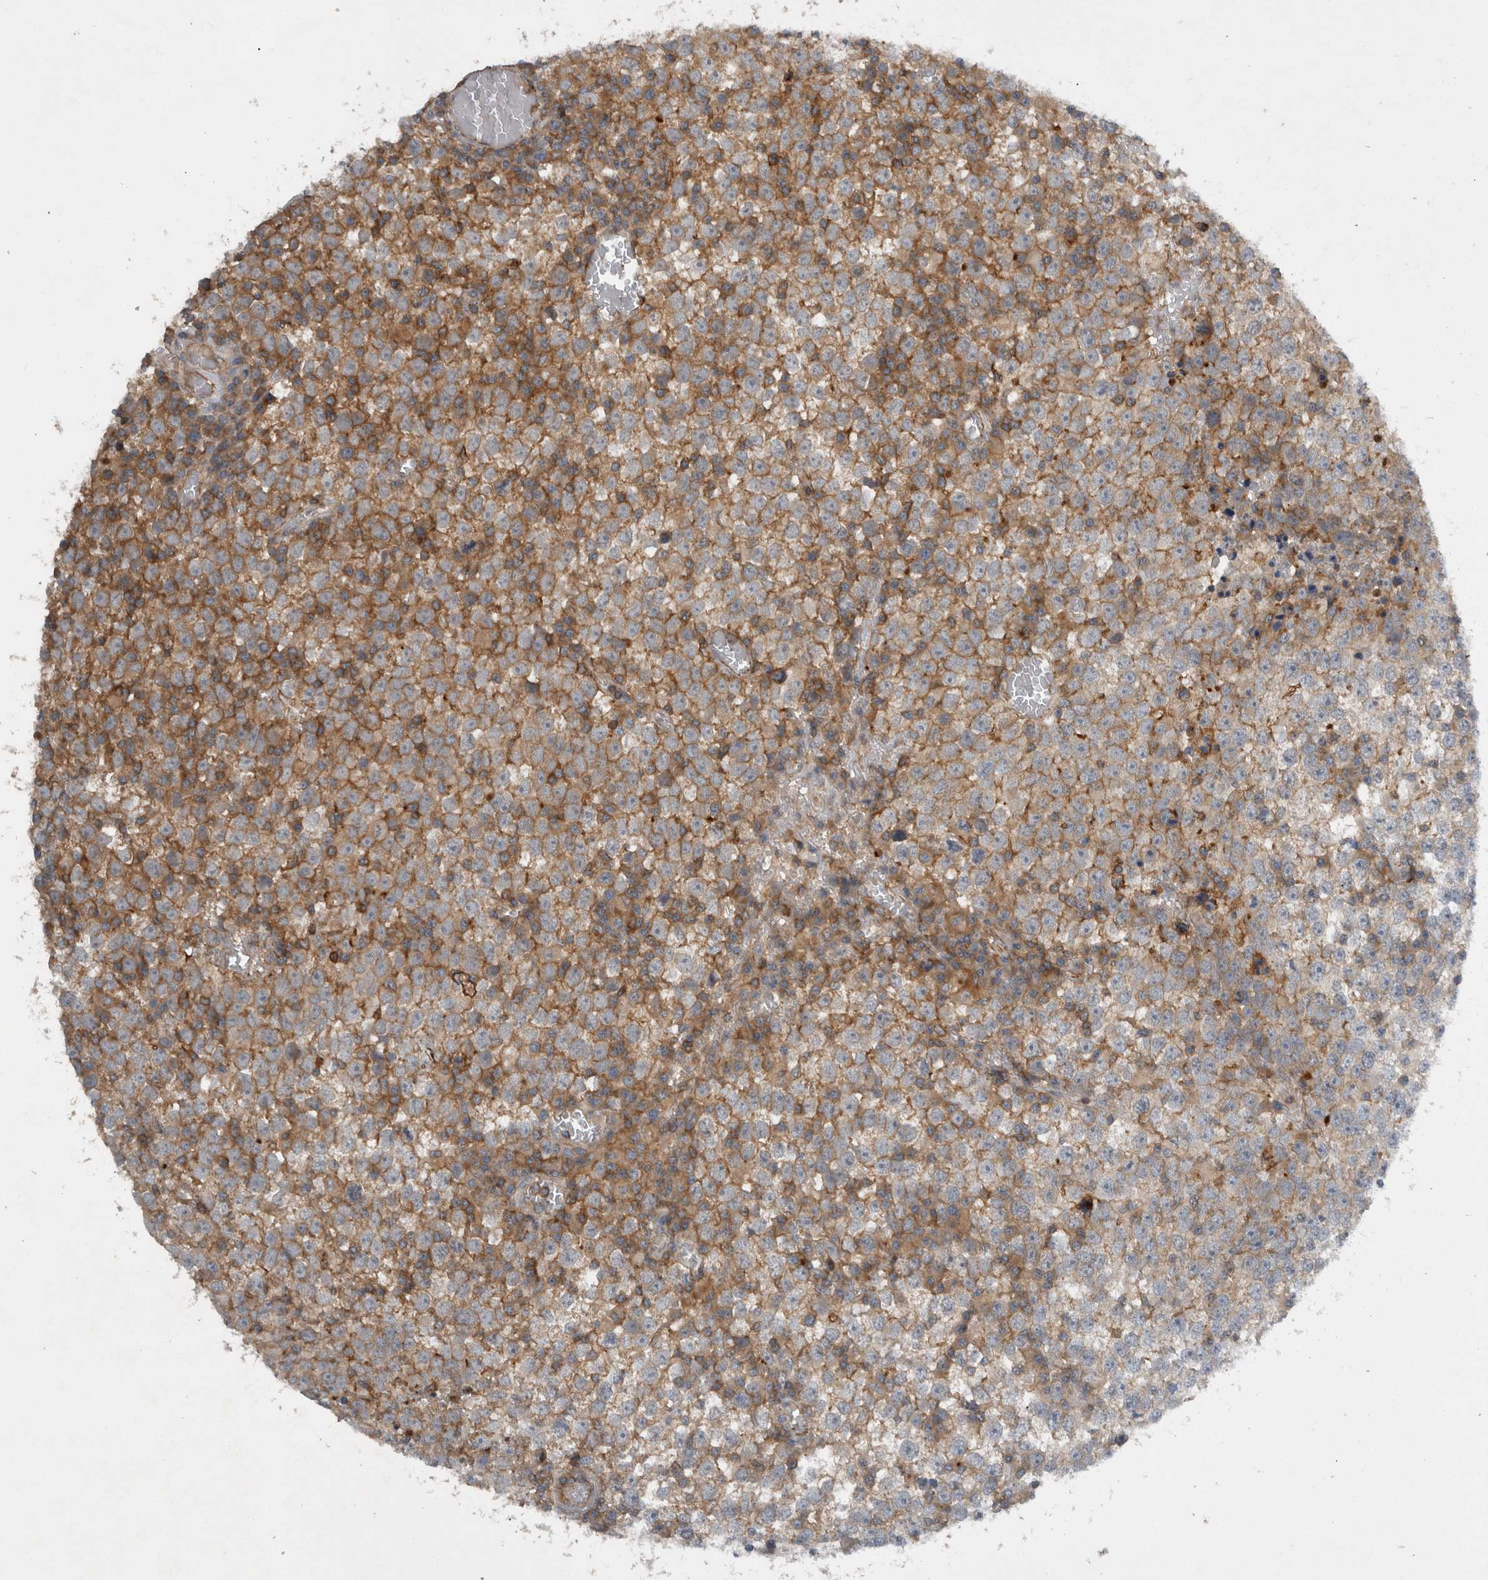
{"staining": {"intensity": "weak", "quantity": ">75%", "location": "cytoplasmic/membranous"}, "tissue": "testis cancer", "cell_type": "Tumor cells", "image_type": "cancer", "snomed": [{"axis": "morphology", "description": "Seminoma, NOS"}, {"axis": "topography", "description": "Testis"}], "caption": "Brown immunohistochemical staining in testis cancer (seminoma) displays weak cytoplasmic/membranous expression in about >75% of tumor cells.", "gene": "SCARA5", "patient": {"sex": "male", "age": 65}}